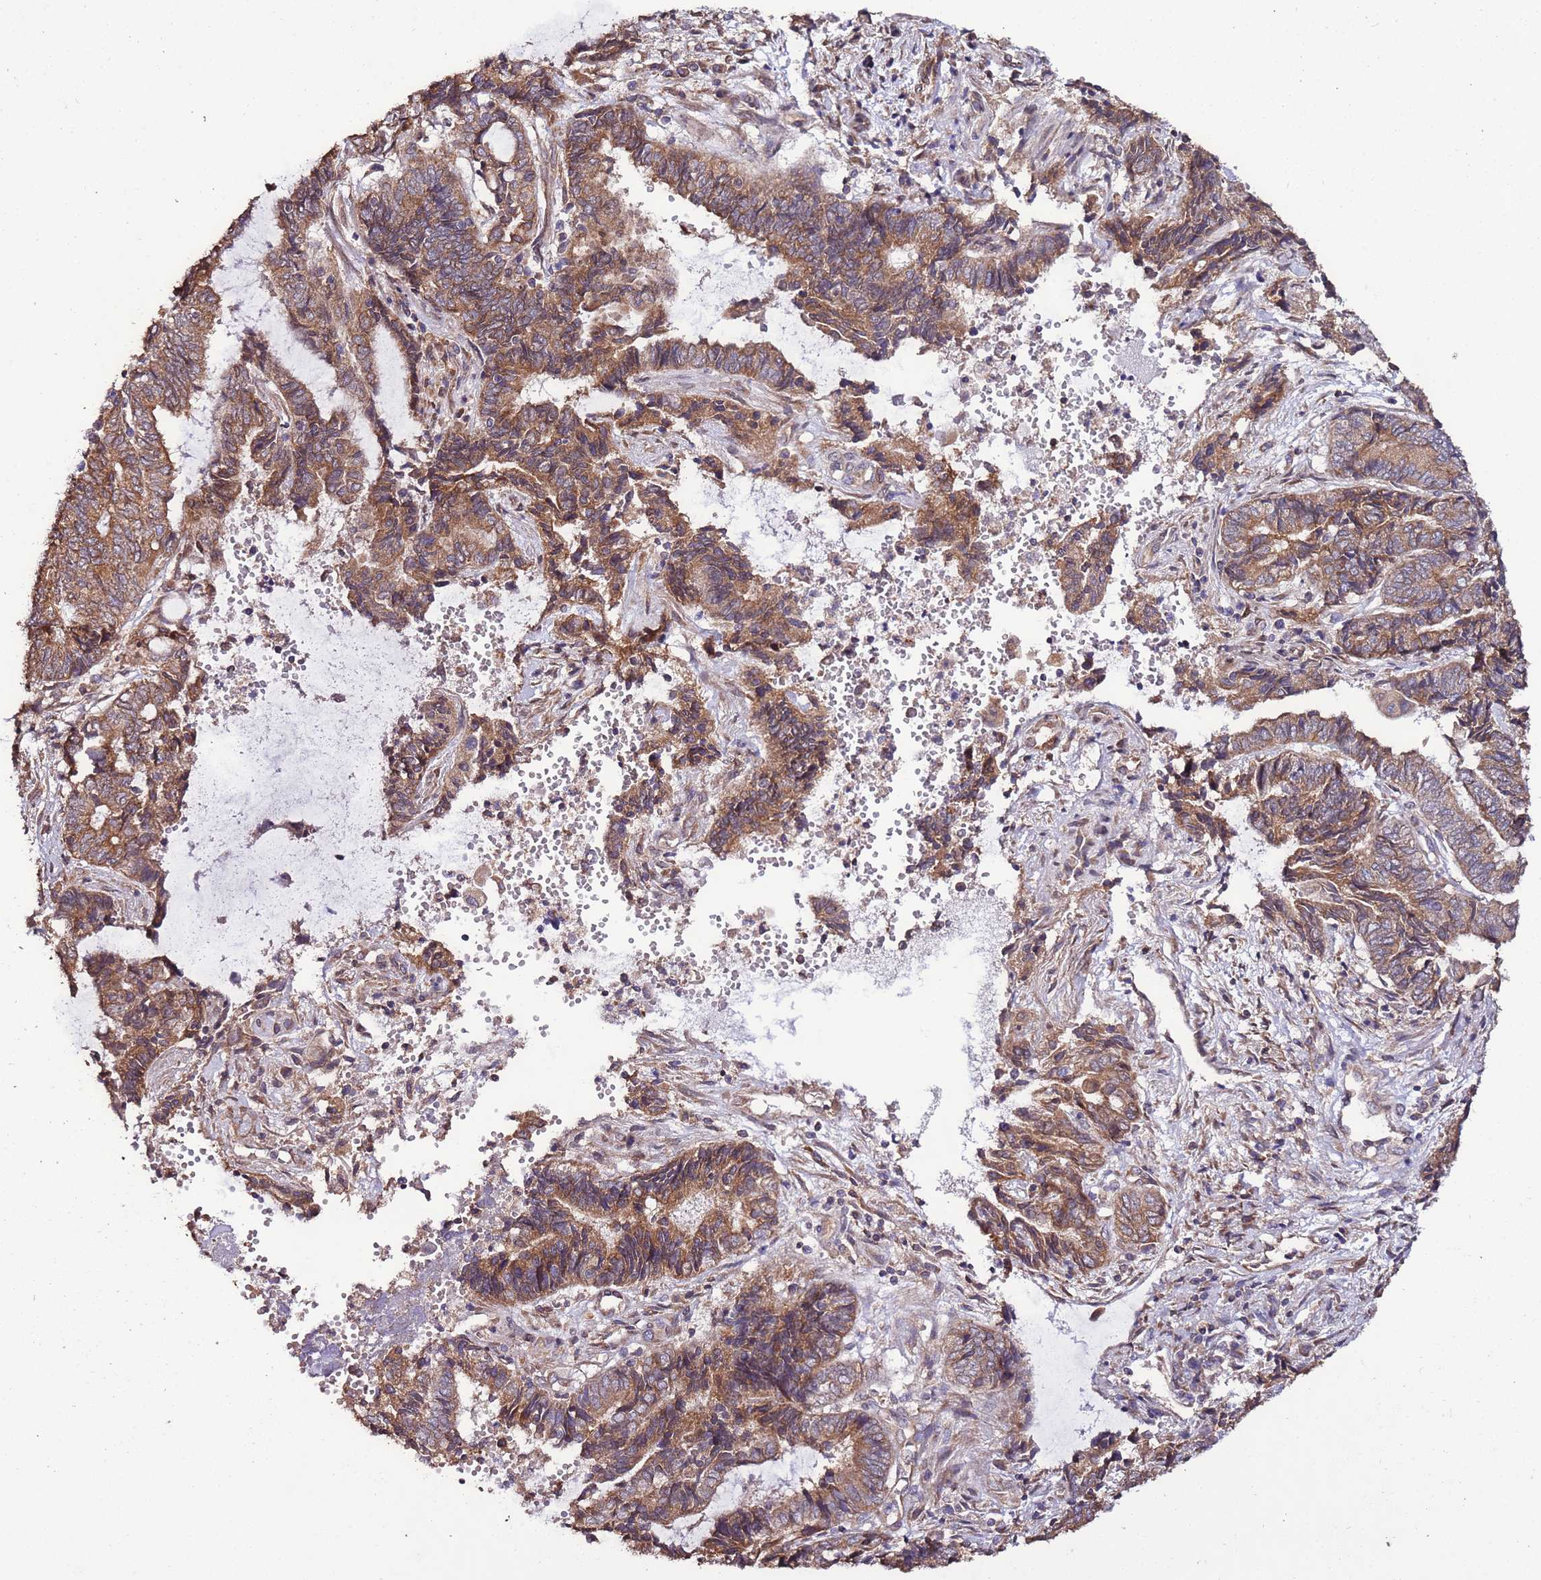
{"staining": {"intensity": "moderate", "quantity": ">75%", "location": "cytoplasmic/membranous"}, "tissue": "endometrial cancer", "cell_type": "Tumor cells", "image_type": "cancer", "snomed": [{"axis": "morphology", "description": "Adenocarcinoma, NOS"}, {"axis": "topography", "description": "Uterus"}, {"axis": "topography", "description": "Endometrium"}], "caption": "A brown stain highlights moderate cytoplasmic/membranous positivity of a protein in endometrial cancer (adenocarcinoma) tumor cells.", "gene": "SLC41A3", "patient": {"sex": "female", "age": 70}}